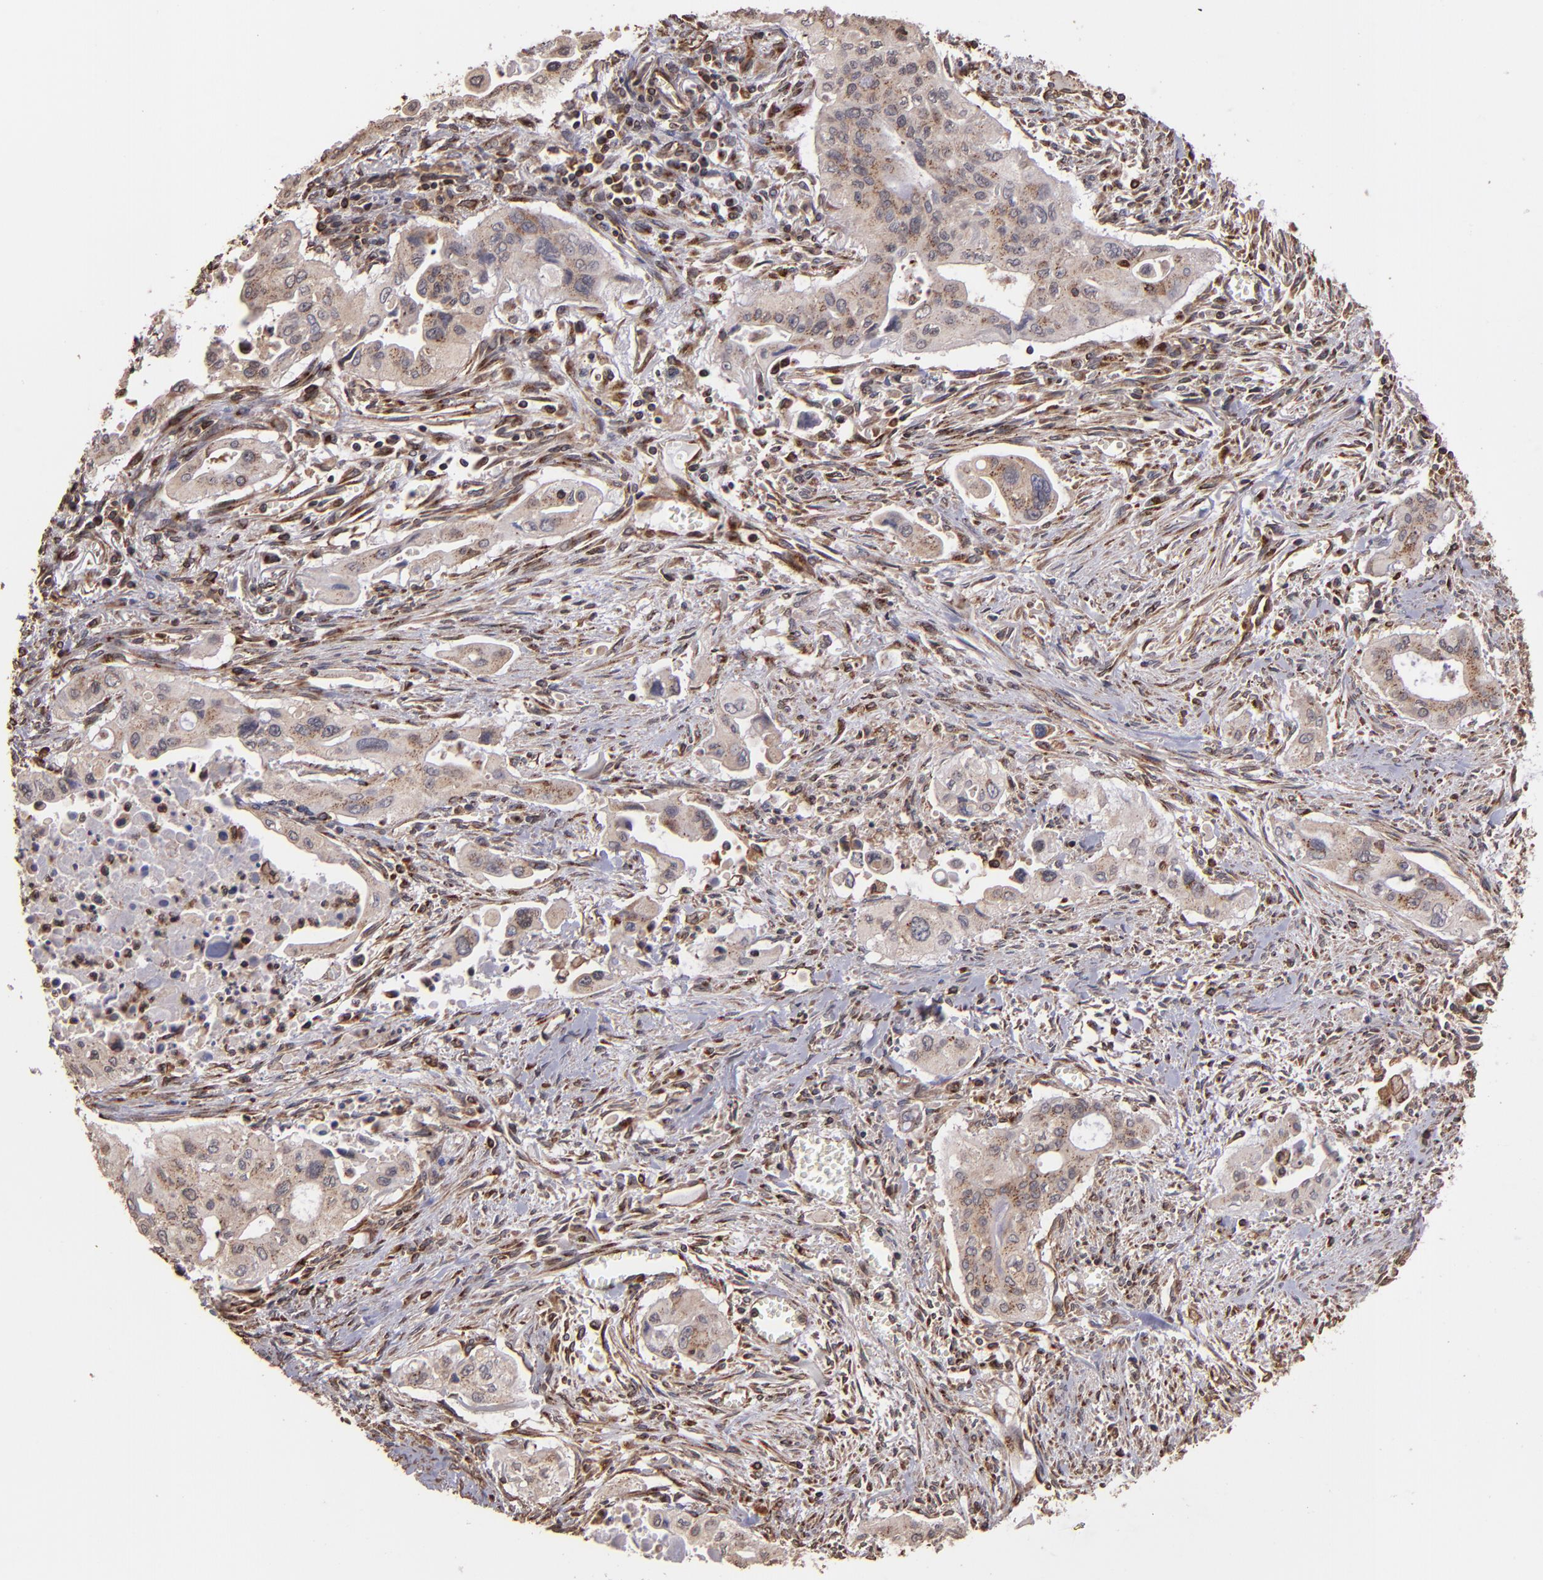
{"staining": {"intensity": "weak", "quantity": "<25%", "location": "cytoplasmic/membranous"}, "tissue": "pancreatic cancer", "cell_type": "Tumor cells", "image_type": "cancer", "snomed": [{"axis": "morphology", "description": "Adenocarcinoma, NOS"}, {"axis": "topography", "description": "Pancreas"}], "caption": "Pancreatic cancer (adenocarcinoma) was stained to show a protein in brown. There is no significant staining in tumor cells. (DAB (3,3'-diaminobenzidine) immunohistochemistry, high magnification).", "gene": "TRIP11", "patient": {"sex": "male", "age": 77}}